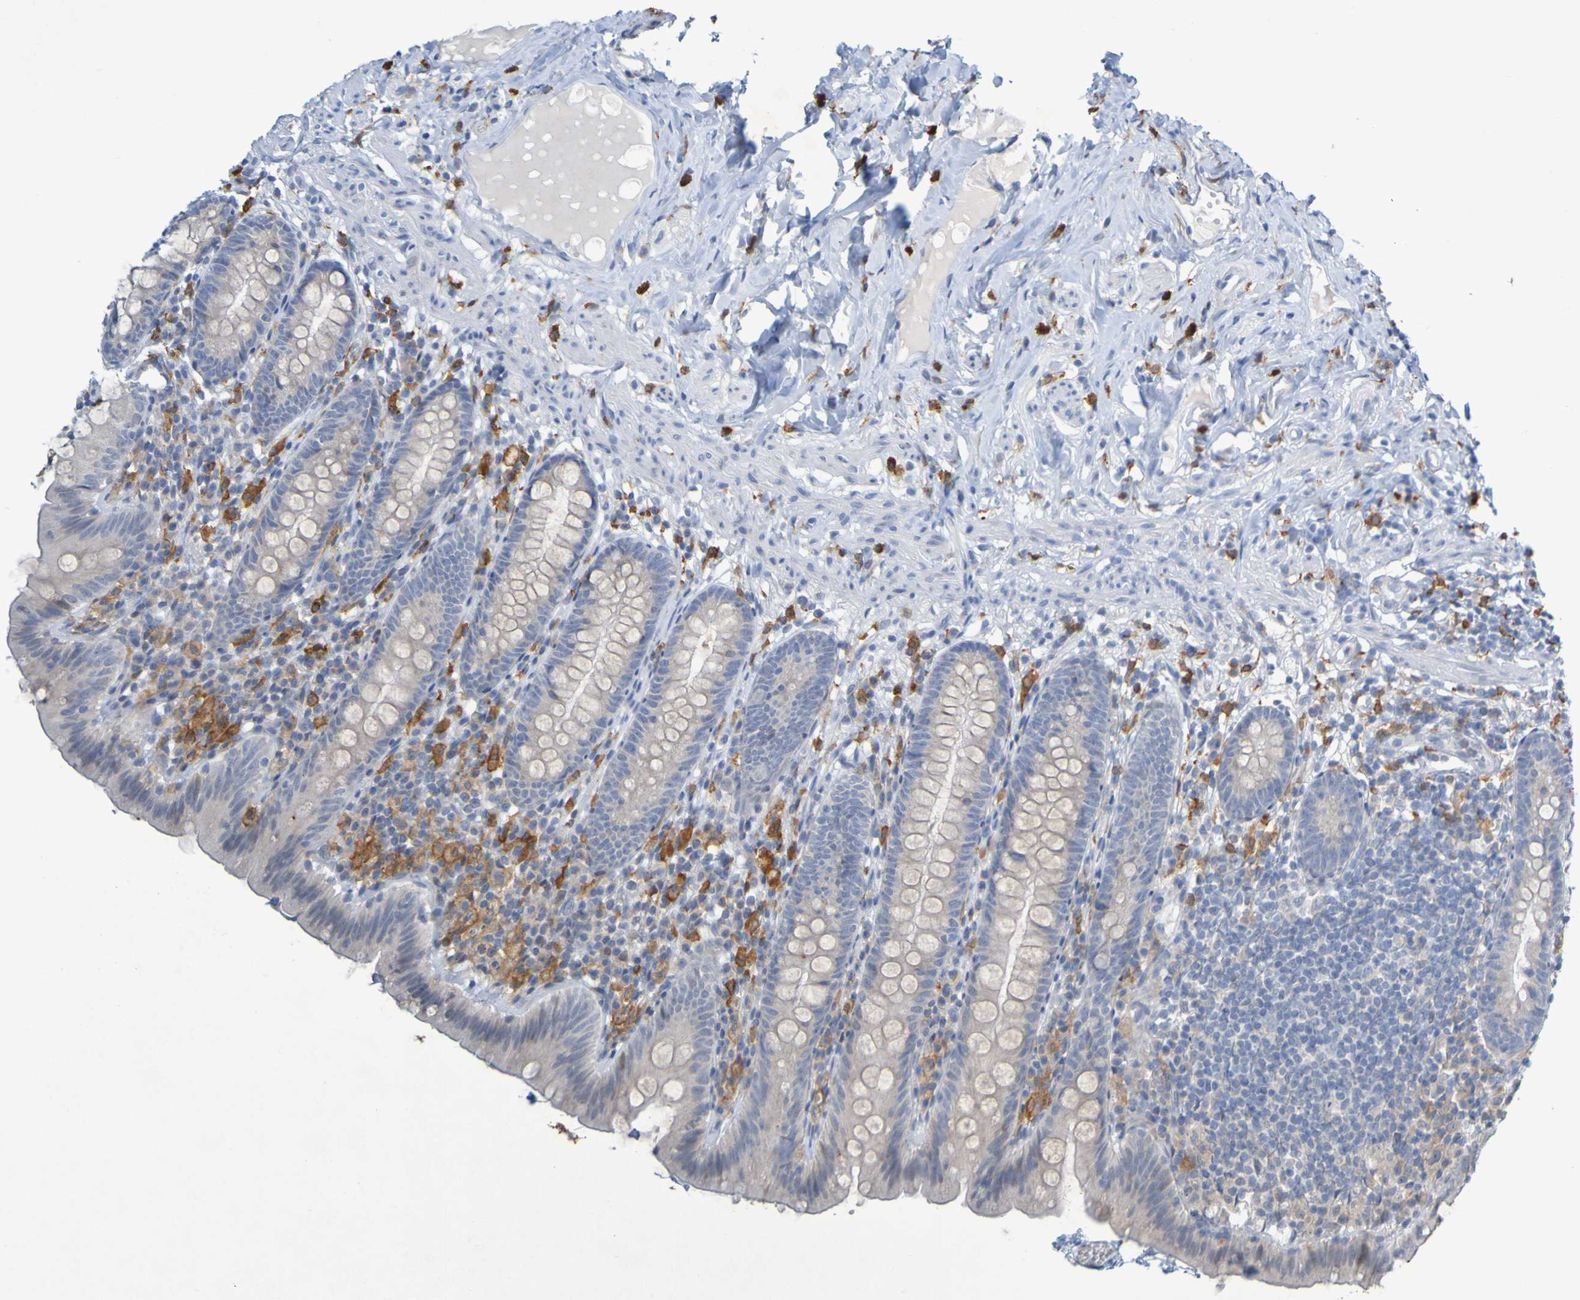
{"staining": {"intensity": "weak", "quantity": ">75%", "location": "cytoplasmic/membranous"}, "tissue": "appendix", "cell_type": "Glandular cells", "image_type": "normal", "snomed": [{"axis": "morphology", "description": "Normal tissue, NOS"}, {"axis": "topography", "description": "Appendix"}], "caption": "This image shows IHC staining of normal appendix, with low weak cytoplasmic/membranous positivity in about >75% of glandular cells.", "gene": "LILRB5", "patient": {"sex": "male", "age": 52}}